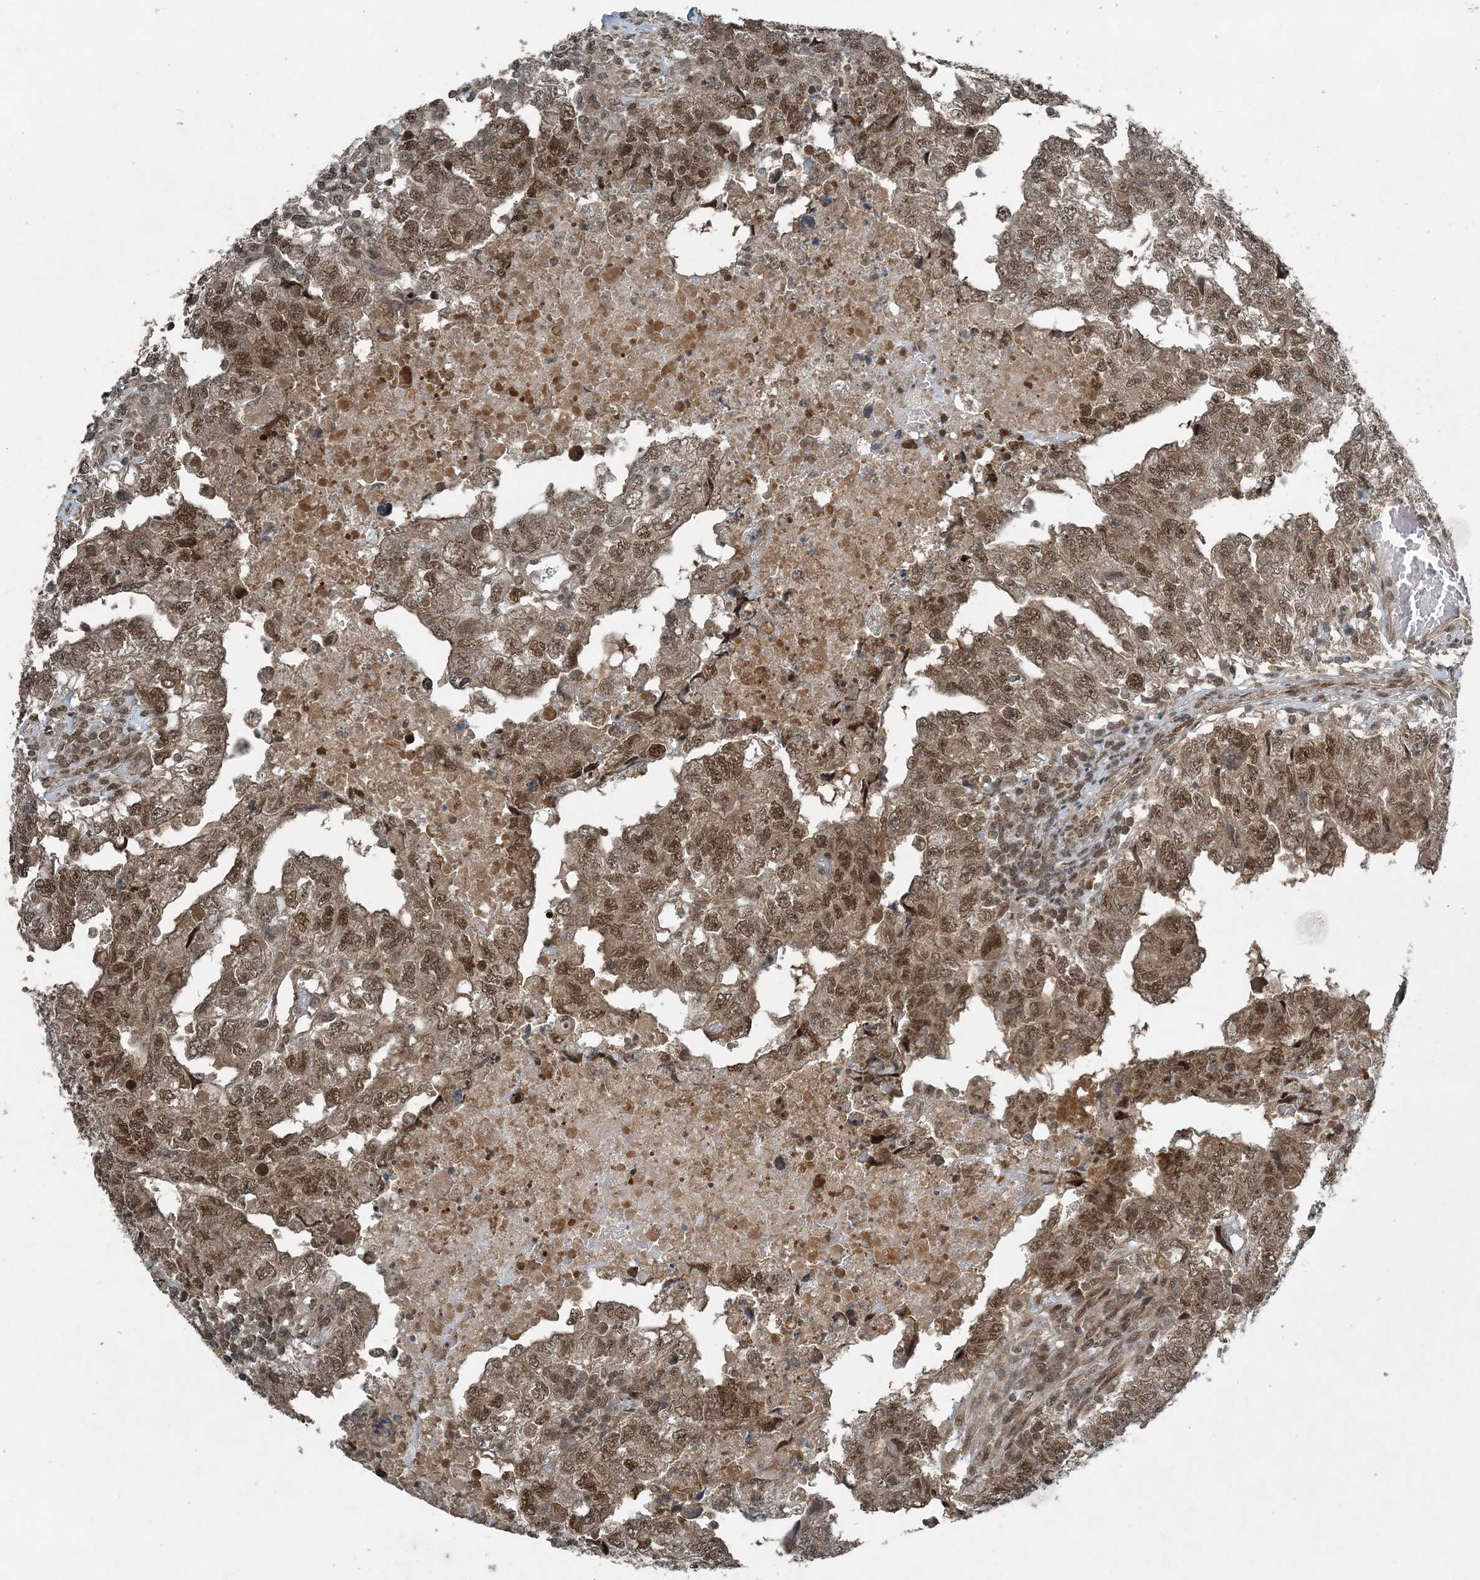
{"staining": {"intensity": "moderate", "quantity": ">75%", "location": "cytoplasmic/membranous,nuclear"}, "tissue": "testis cancer", "cell_type": "Tumor cells", "image_type": "cancer", "snomed": [{"axis": "morphology", "description": "Carcinoma, Embryonal, NOS"}, {"axis": "topography", "description": "Testis"}], "caption": "A brown stain labels moderate cytoplasmic/membranous and nuclear staining of a protein in testis cancer (embryonal carcinoma) tumor cells.", "gene": "COPS7B", "patient": {"sex": "male", "age": 36}}